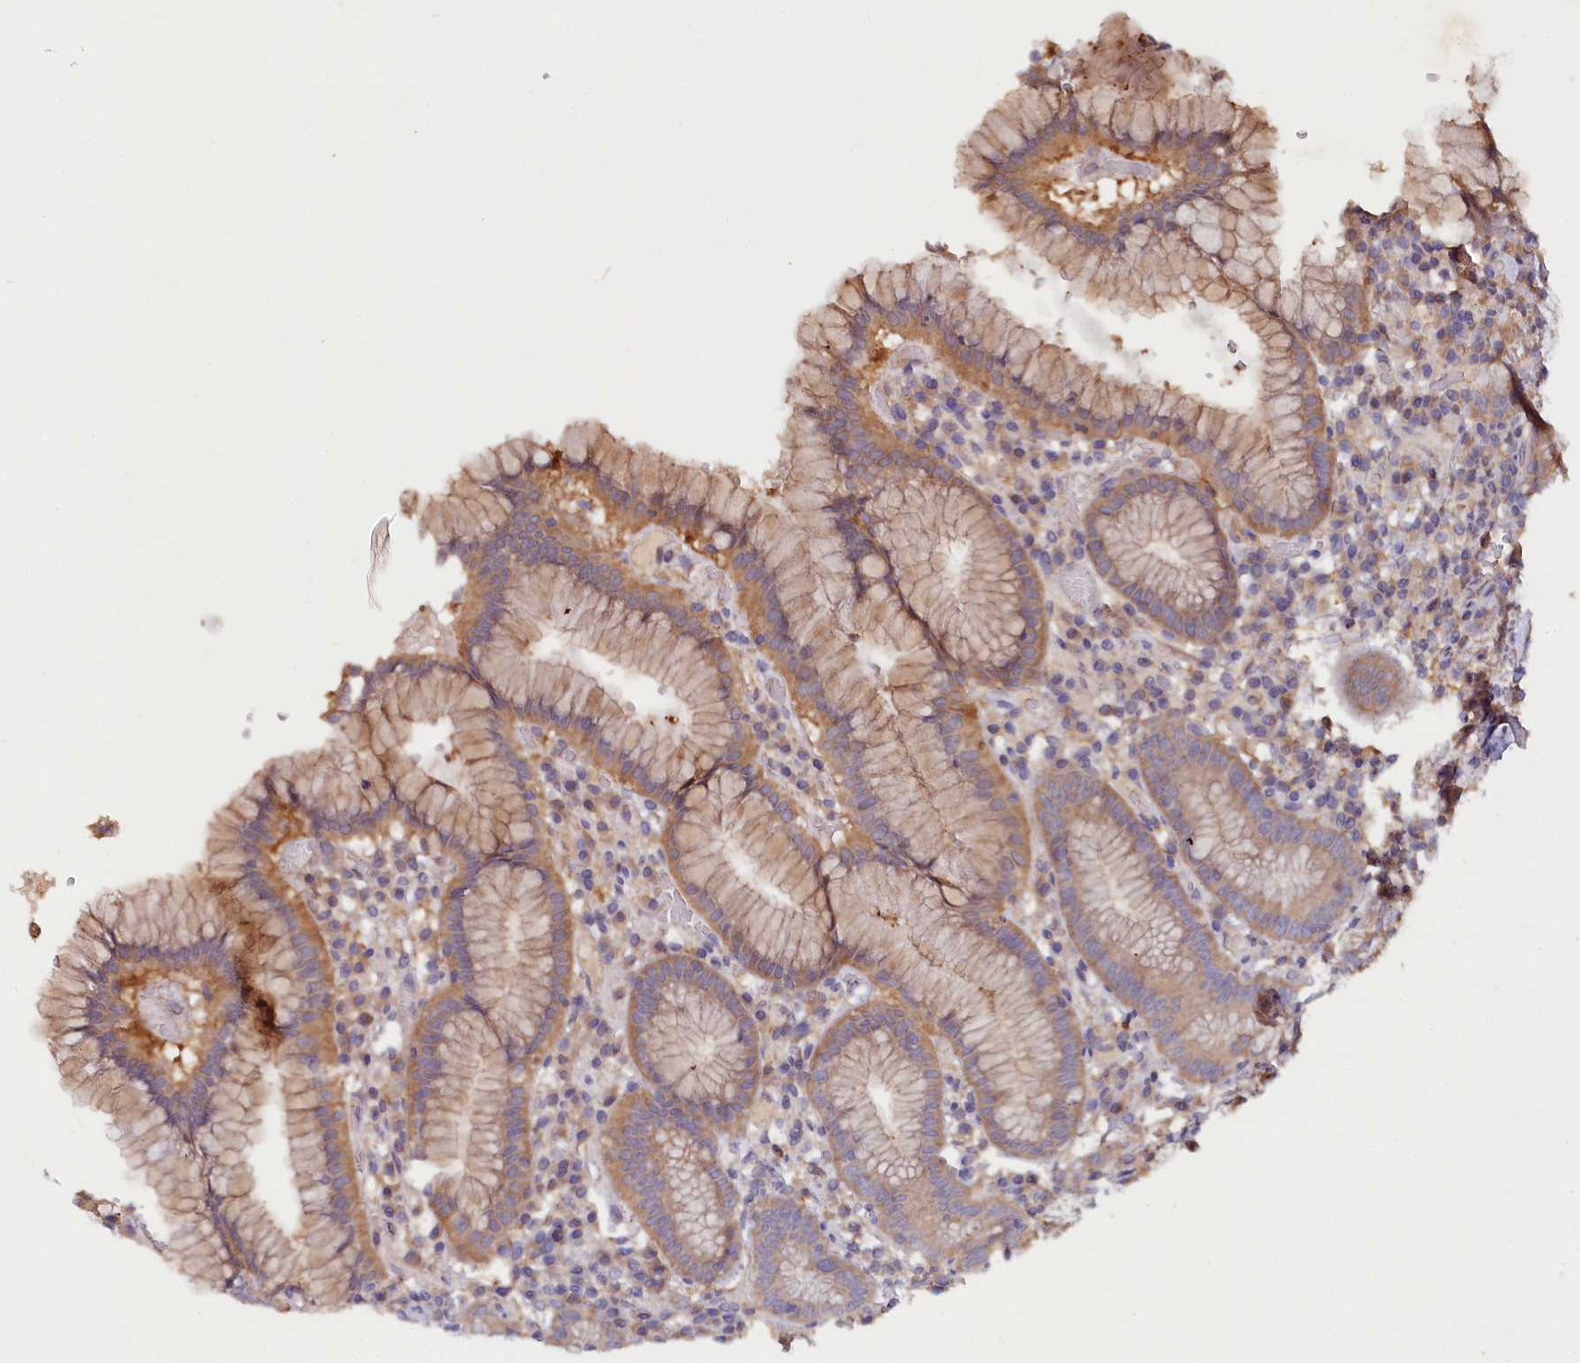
{"staining": {"intensity": "moderate", "quantity": ">75%", "location": "cytoplasmic/membranous"}, "tissue": "stomach", "cell_type": "Glandular cells", "image_type": "normal", "snomed": [{"axis": "morphology", "description": "Normal tissue, NOS"}, {"axis": "topography", "description": "Stomach"}], "caption": "This histopathology image exhibits immunohistochemistry staining of benign human stomach, with medium moderate cytoplasmic/membranous positivity in approximately >75% of glandular cells.", "gene": "ETFBKMT", "patient": {"sex": "male", "age": 55}}